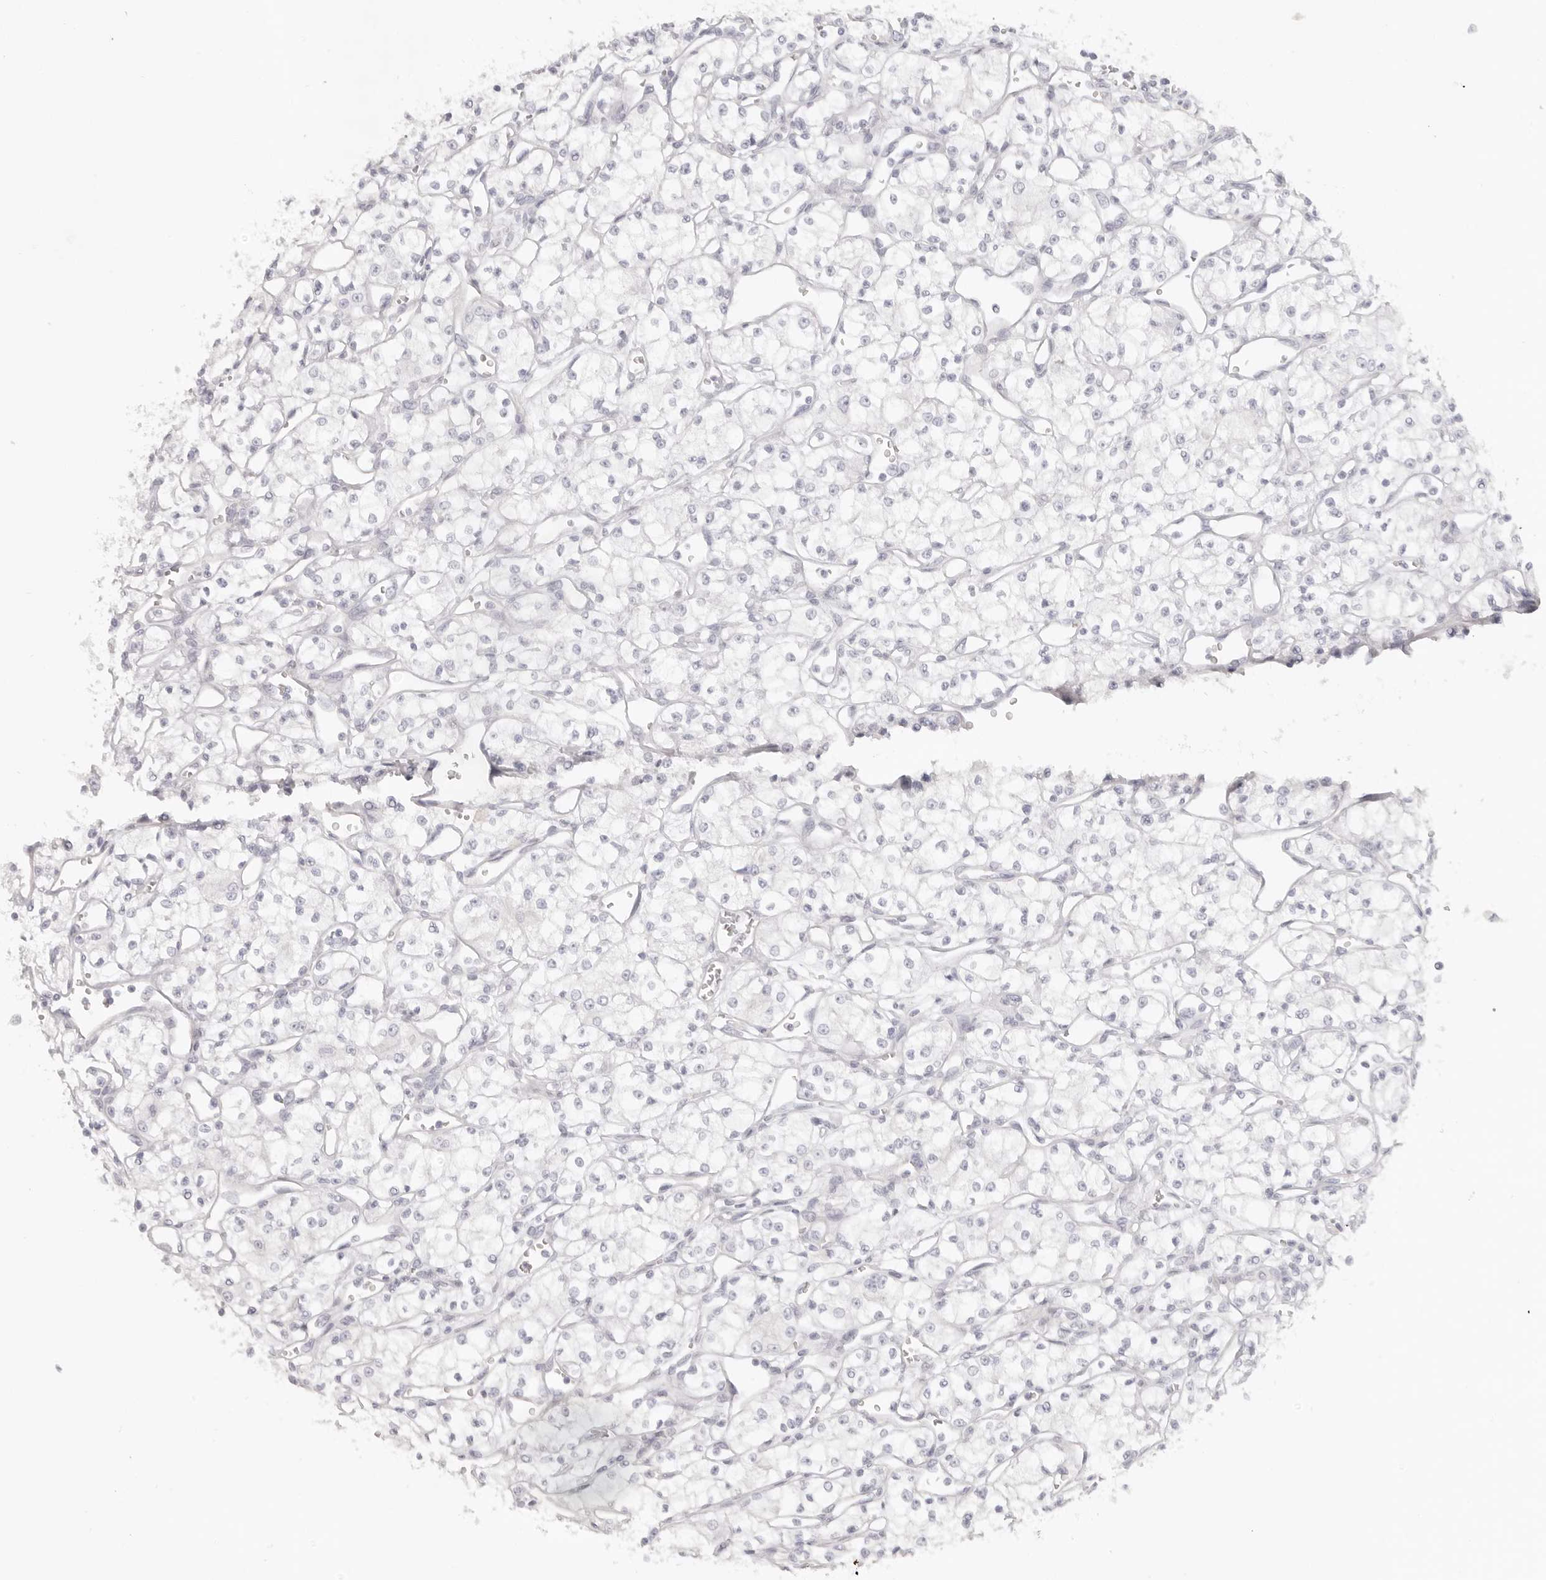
{"staining": {"intensity": "negative", "quantity": "none", "location": "none"}, "tissue": "renal cancer", "cell_type": "Tumor cells", "image_type": "cancer", "snomed": [{"axis": "morphology", "description": "Adenocarcinoma, NOS"}, {"axis": "topography", "description": "Kidney"}], "caption": "The IHC photomicrograph has no significant positivity in tumor cells of renal cancer tissue.", "gene": "RXFP1", "patient": {"sex": "male", "age": 59}}